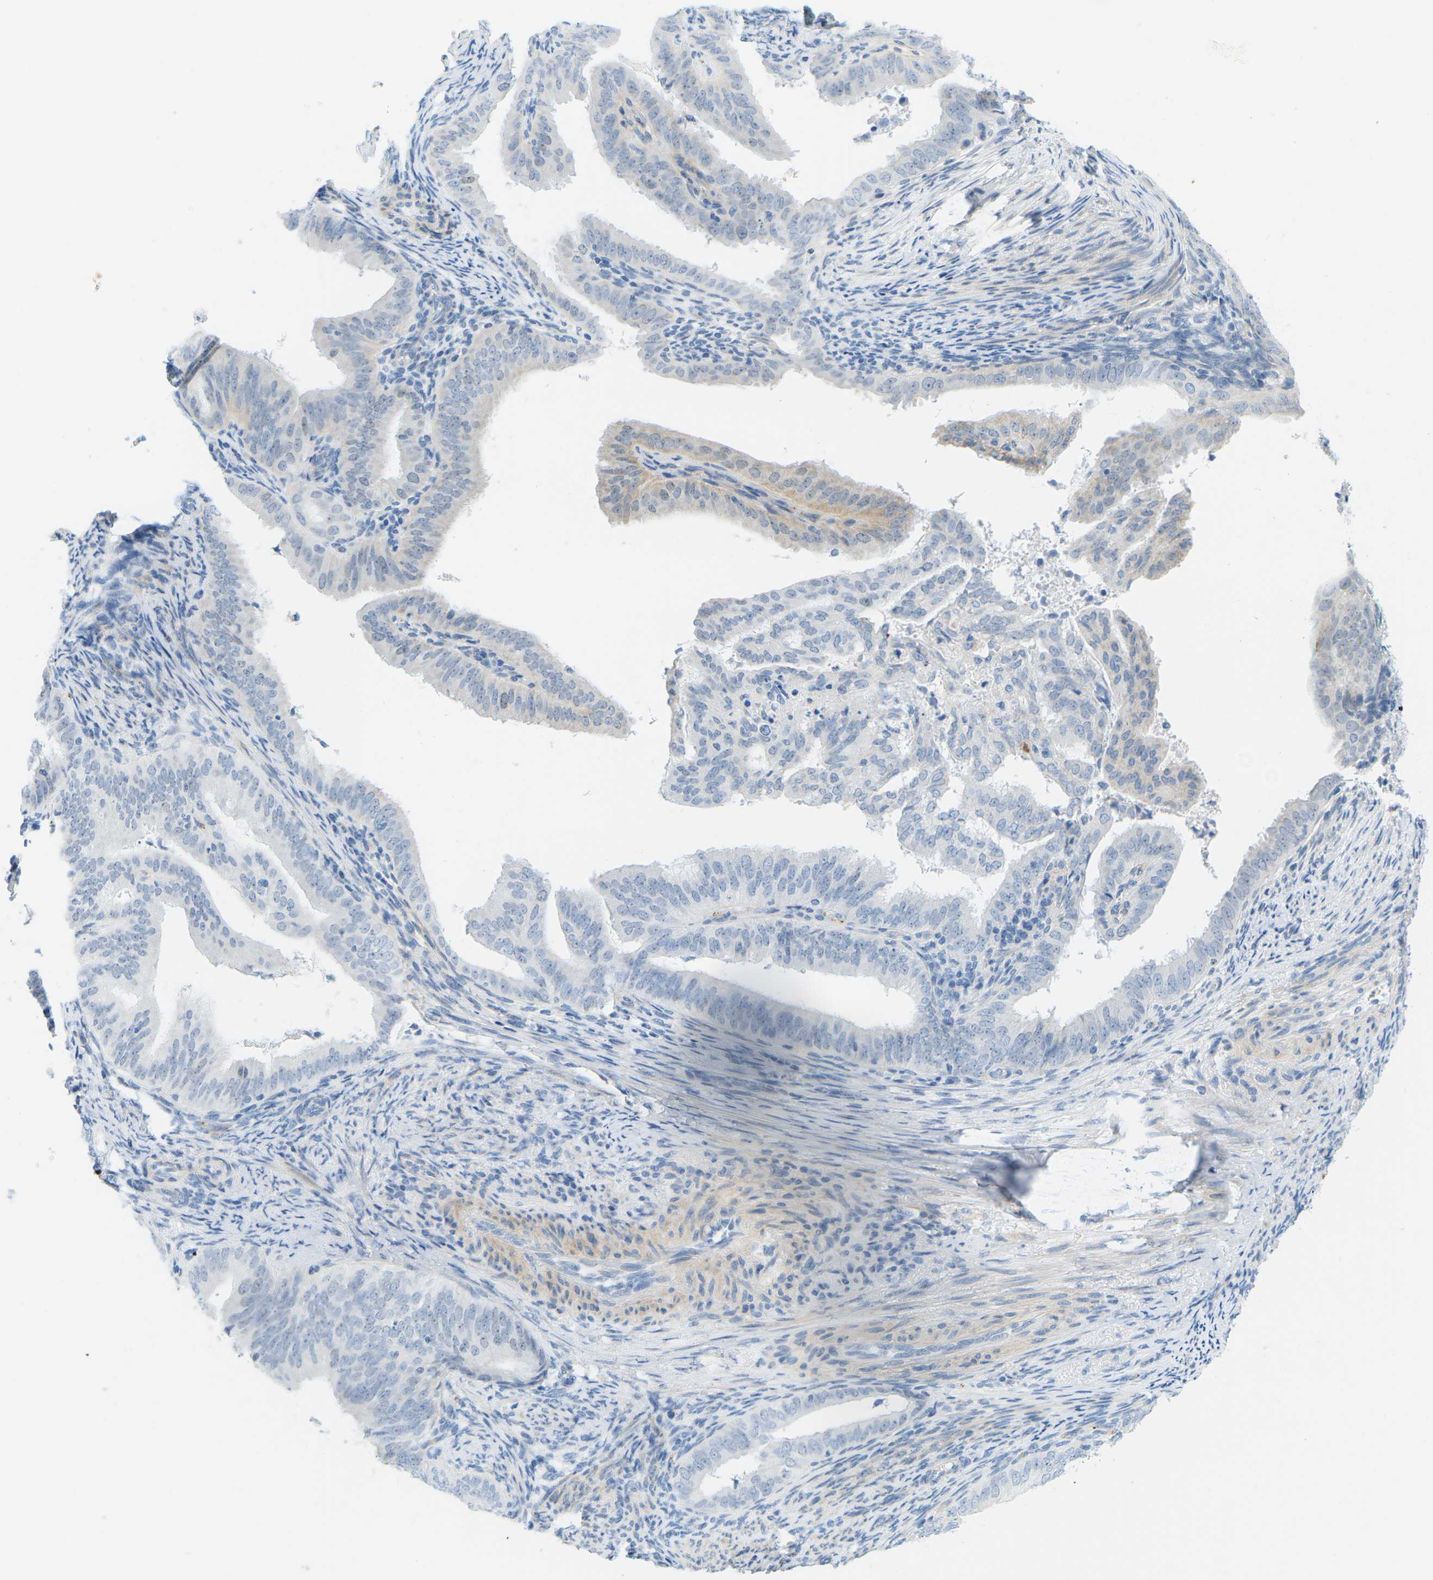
{"staining": {"intensity": "negative", "quantity": "none", "location": "none"}, "tissue": "endometrial cancer", "cell_type": "Tumor cells", "image_type": "cancer", "snomed": [{"axis": "morphology", "description": "Adenocarcinoma, NOS"}, {"axis": "topography", "description": "Endometrium"}], "caption": "Endometrial cancer (adenocarcinoma) was stained to show a protein in brown. There is no significant staining in tumor cells.", "gene": "HLTF", "patient": {"sex": "female", "age": 58}}